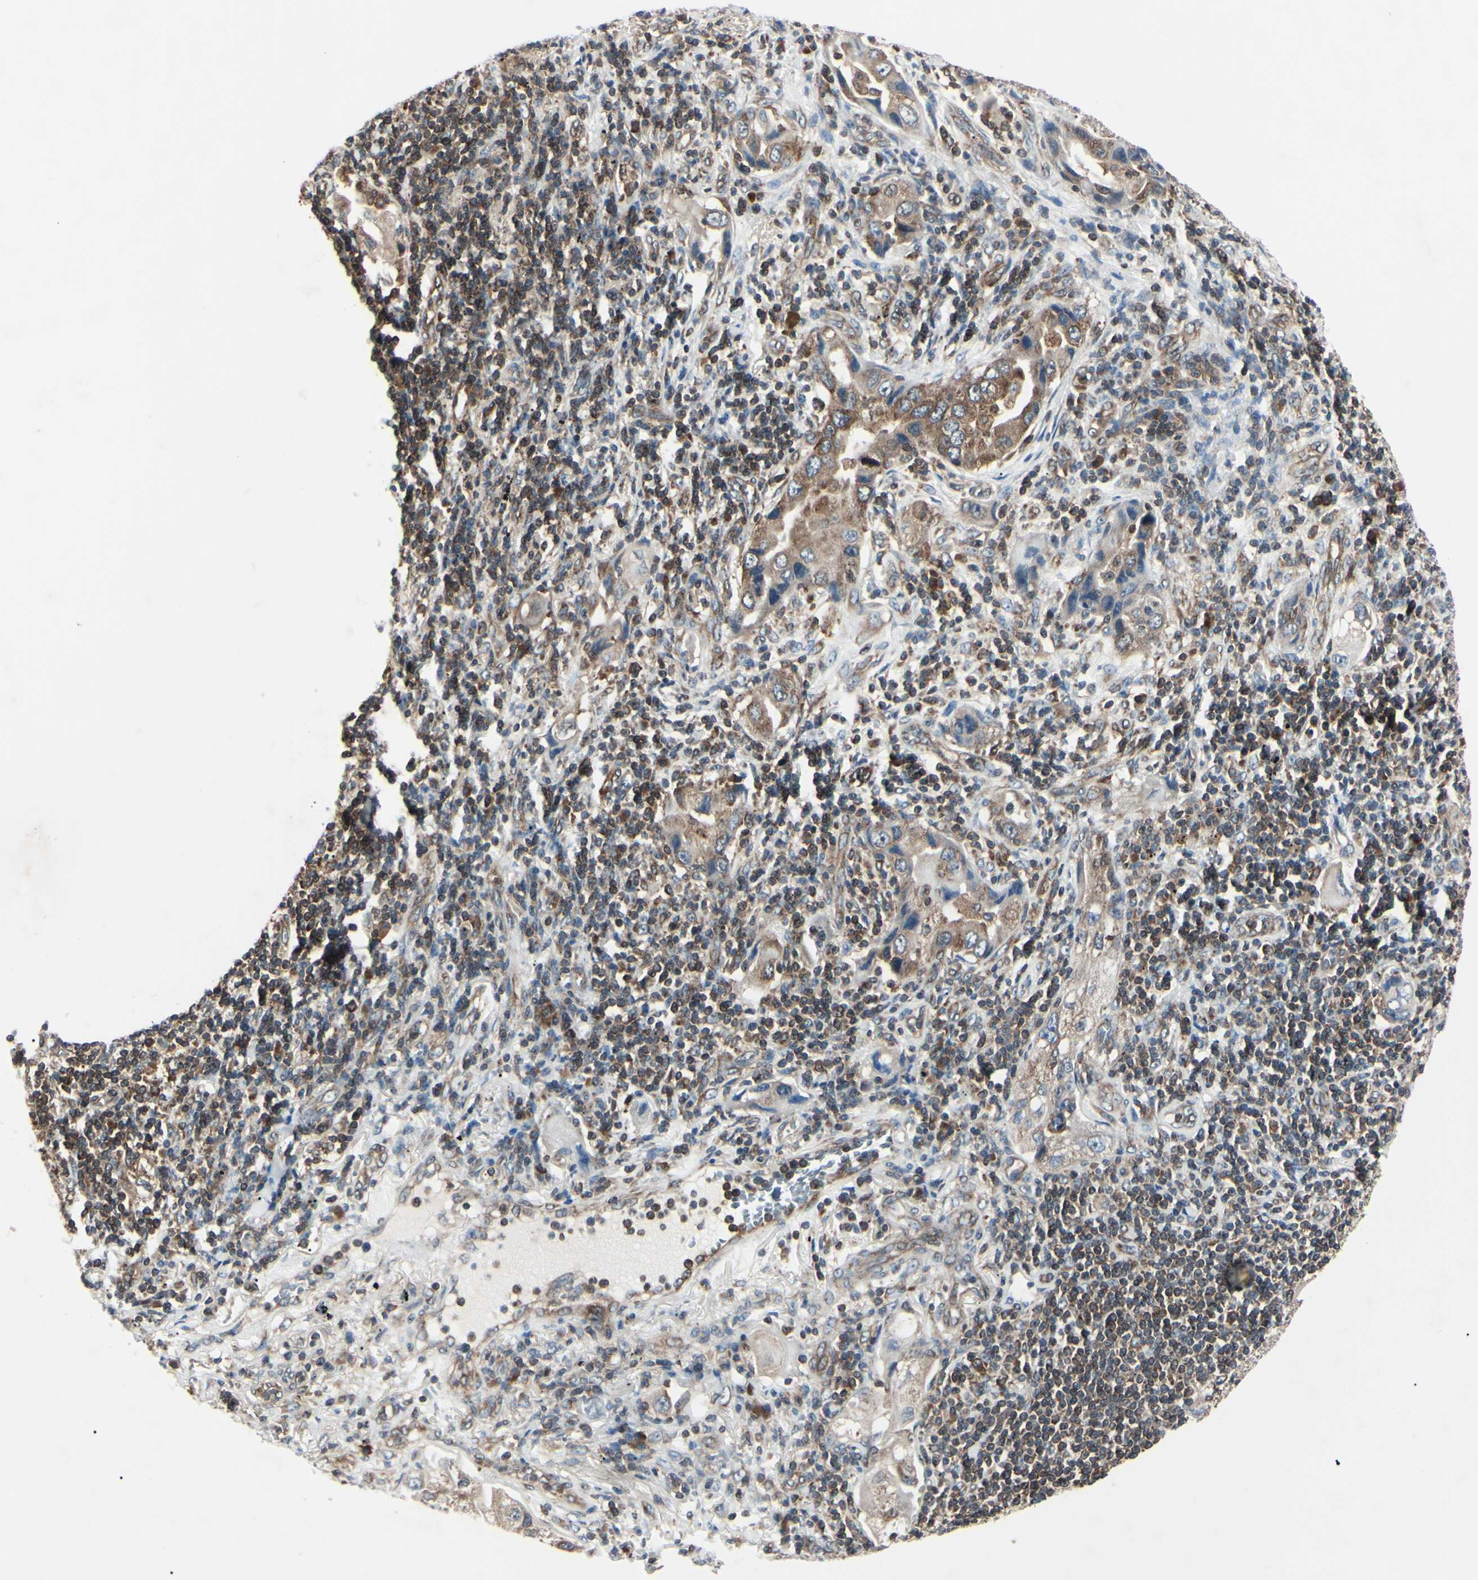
{"staining": {"intensity": "moderate", "quantity": ">75%", "location": "cytoplasmic/membranous"}, "tissue": "lung cancer", "cell_type": "Tumor cells", "image_type": "cancer", "snomed": [{"axis": "morphology", "description": "Adenocarcinoma, NOS"}, {"axis": "topography", "description": "Lung"}], "caption": "The micrograph demonstrates immunohistochemical staining of lung cancer. There is moderate cytoplasmic/membranous positivity is identified in about >75% of tumor cells.", "gene": "MAPRE1", "patient": {"sex": "female", "age": 65}}